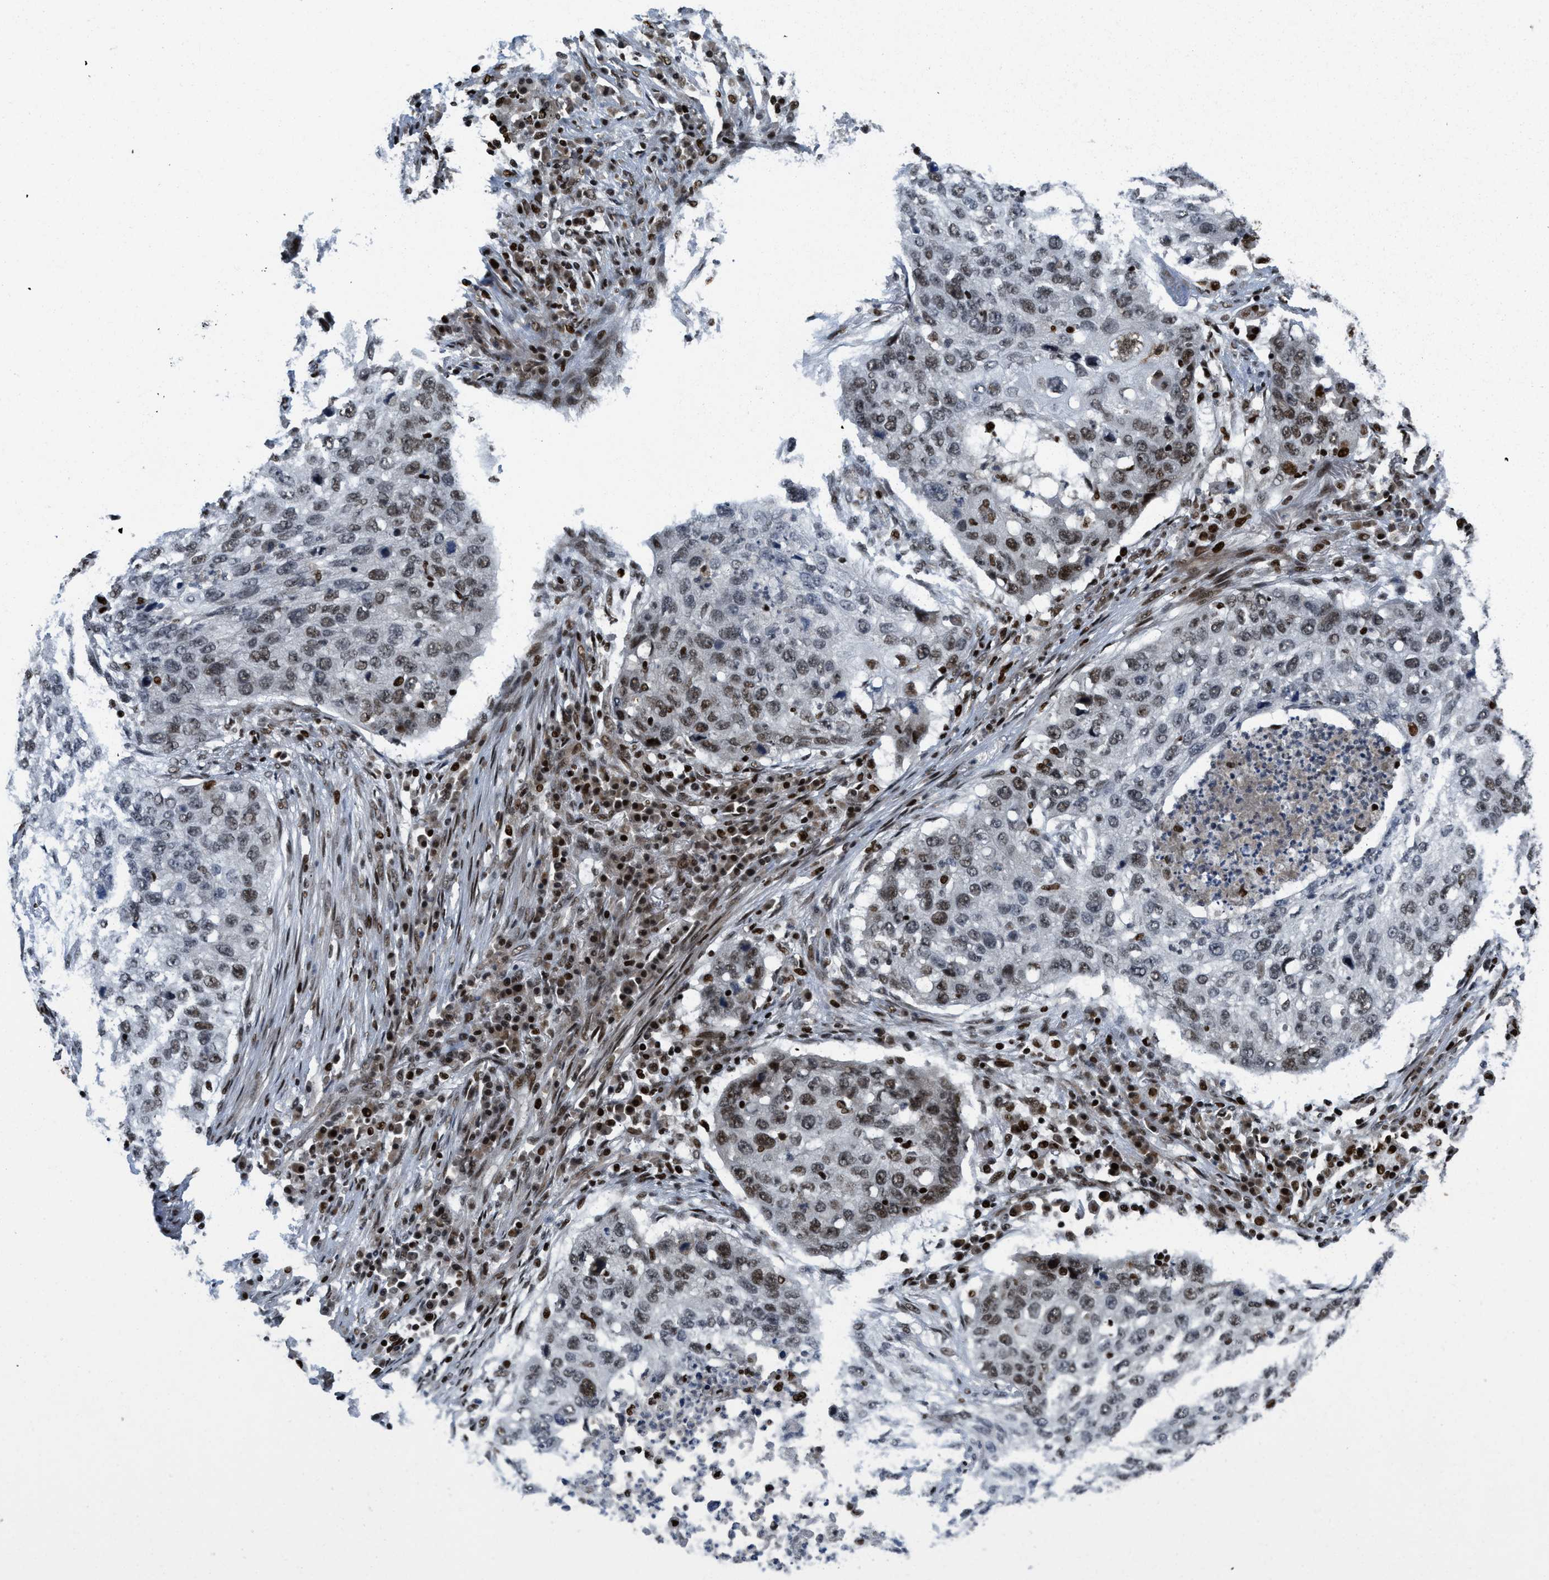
{"staining": {"intensity": "moderate", "quantity": "25%-75%", "location": "nuclear"}, "tissue": "lung cancer", "cell_type": "Tumor cells", "image_type": "cancer", "snomed": [{"axis": "morphology", "description": "Squamous cell carcinoma, NOS"}, {"axis": "topography", "description": "Lung"}], "caption": "A medium amount of moderate nuclear staining is identified in approximately 25%-75% of tumor cells in lung squamous cell carcinoma tissue.", "gene": "RFX5", "patient": {"sex": "female", "age": 63}}